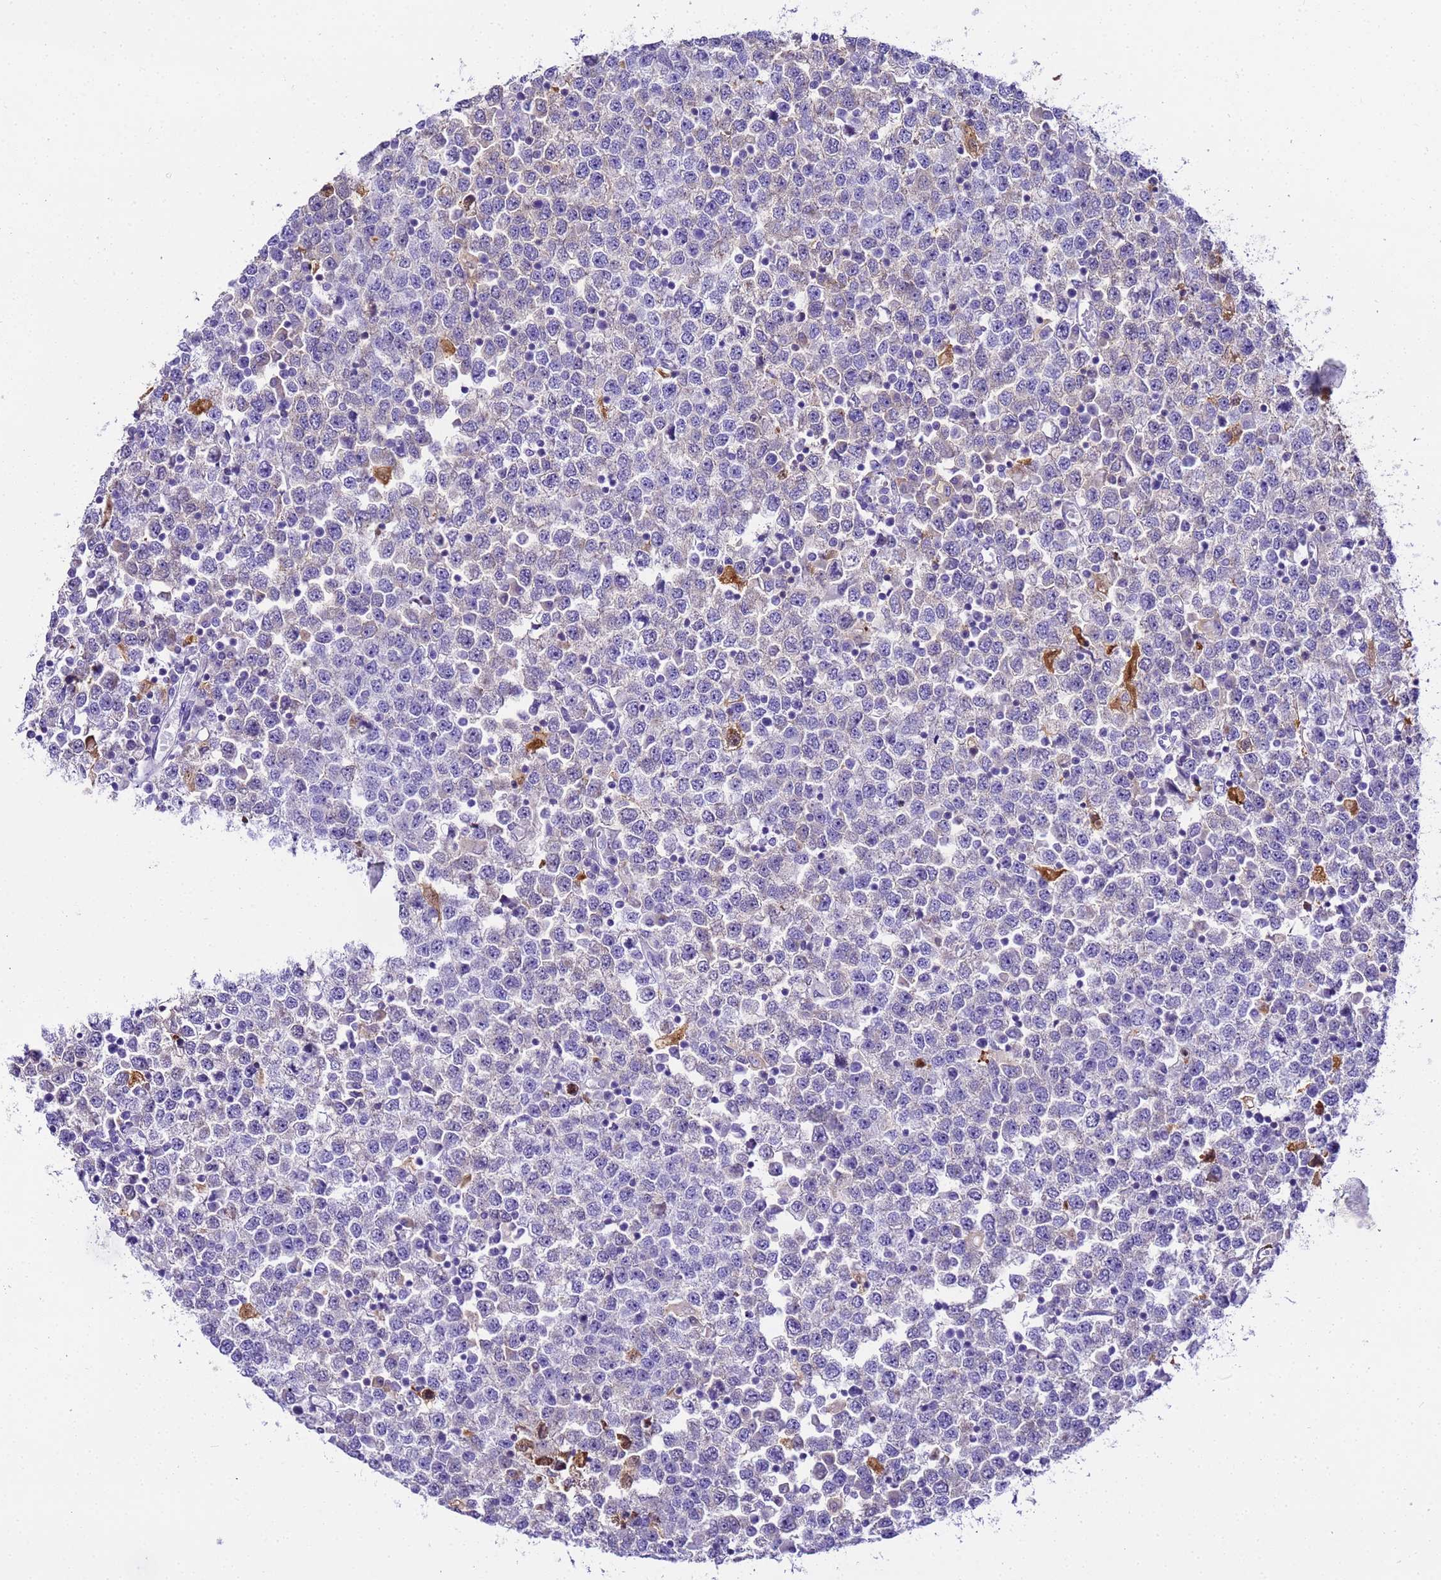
{"staining": {"intensity": "weak", "quantity": "<25%", "location": "cytoplasmic/membranous"}, "tissue": "testis cancer", "cell_type": "Tumor cells", "image_type": "cancer", "snomed": [{"axis": "morphology", "description": "Seminoma, NOS"}, {"axis": "topography", "description": "Testis"}], "caption": "Tumor cells are negative for protein expression in human seminoma (testis).", "gene": "CFHR2", "patient": {"sex": "male", "age": 65}}